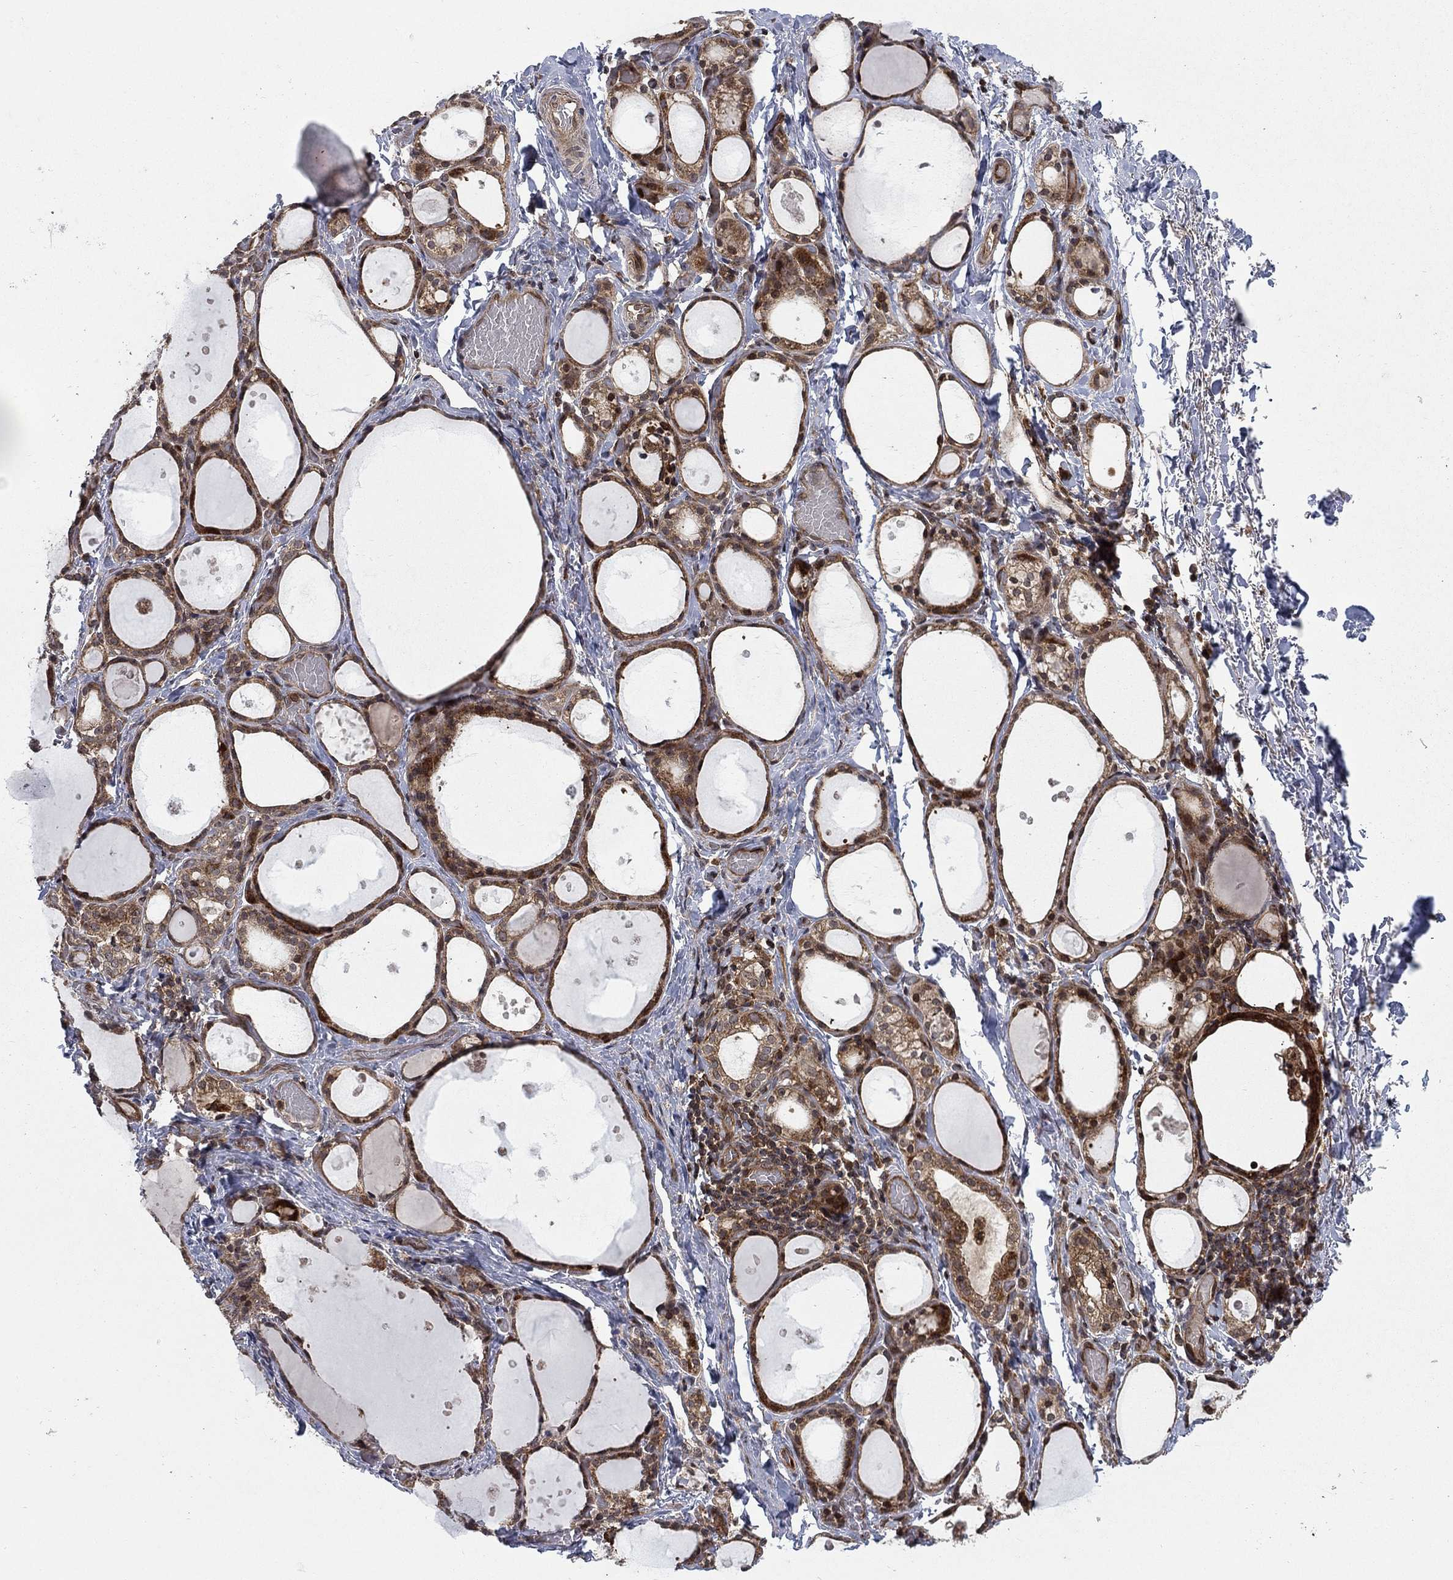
{"staining": {"intensity": "moderate", "quantity": ">75%", "location": "cytoplasmic/membranous"}, "tissue": "thyroid gland", "cell_type": "Glandular cells", "image_type": "normal", "snomed": [{"axis": "morphology", "description": "Normal tissue, NOS"}, {"axis": "topography", "description": "Thyroid gland"}], "caption": "A brown stain labels moderate cytoplasmic/membranous positivity of a protein in glandular cells of unremarkable thyroid gland.", "gene": "IFI35", "patient": {"sex": "male", "age": 68}}